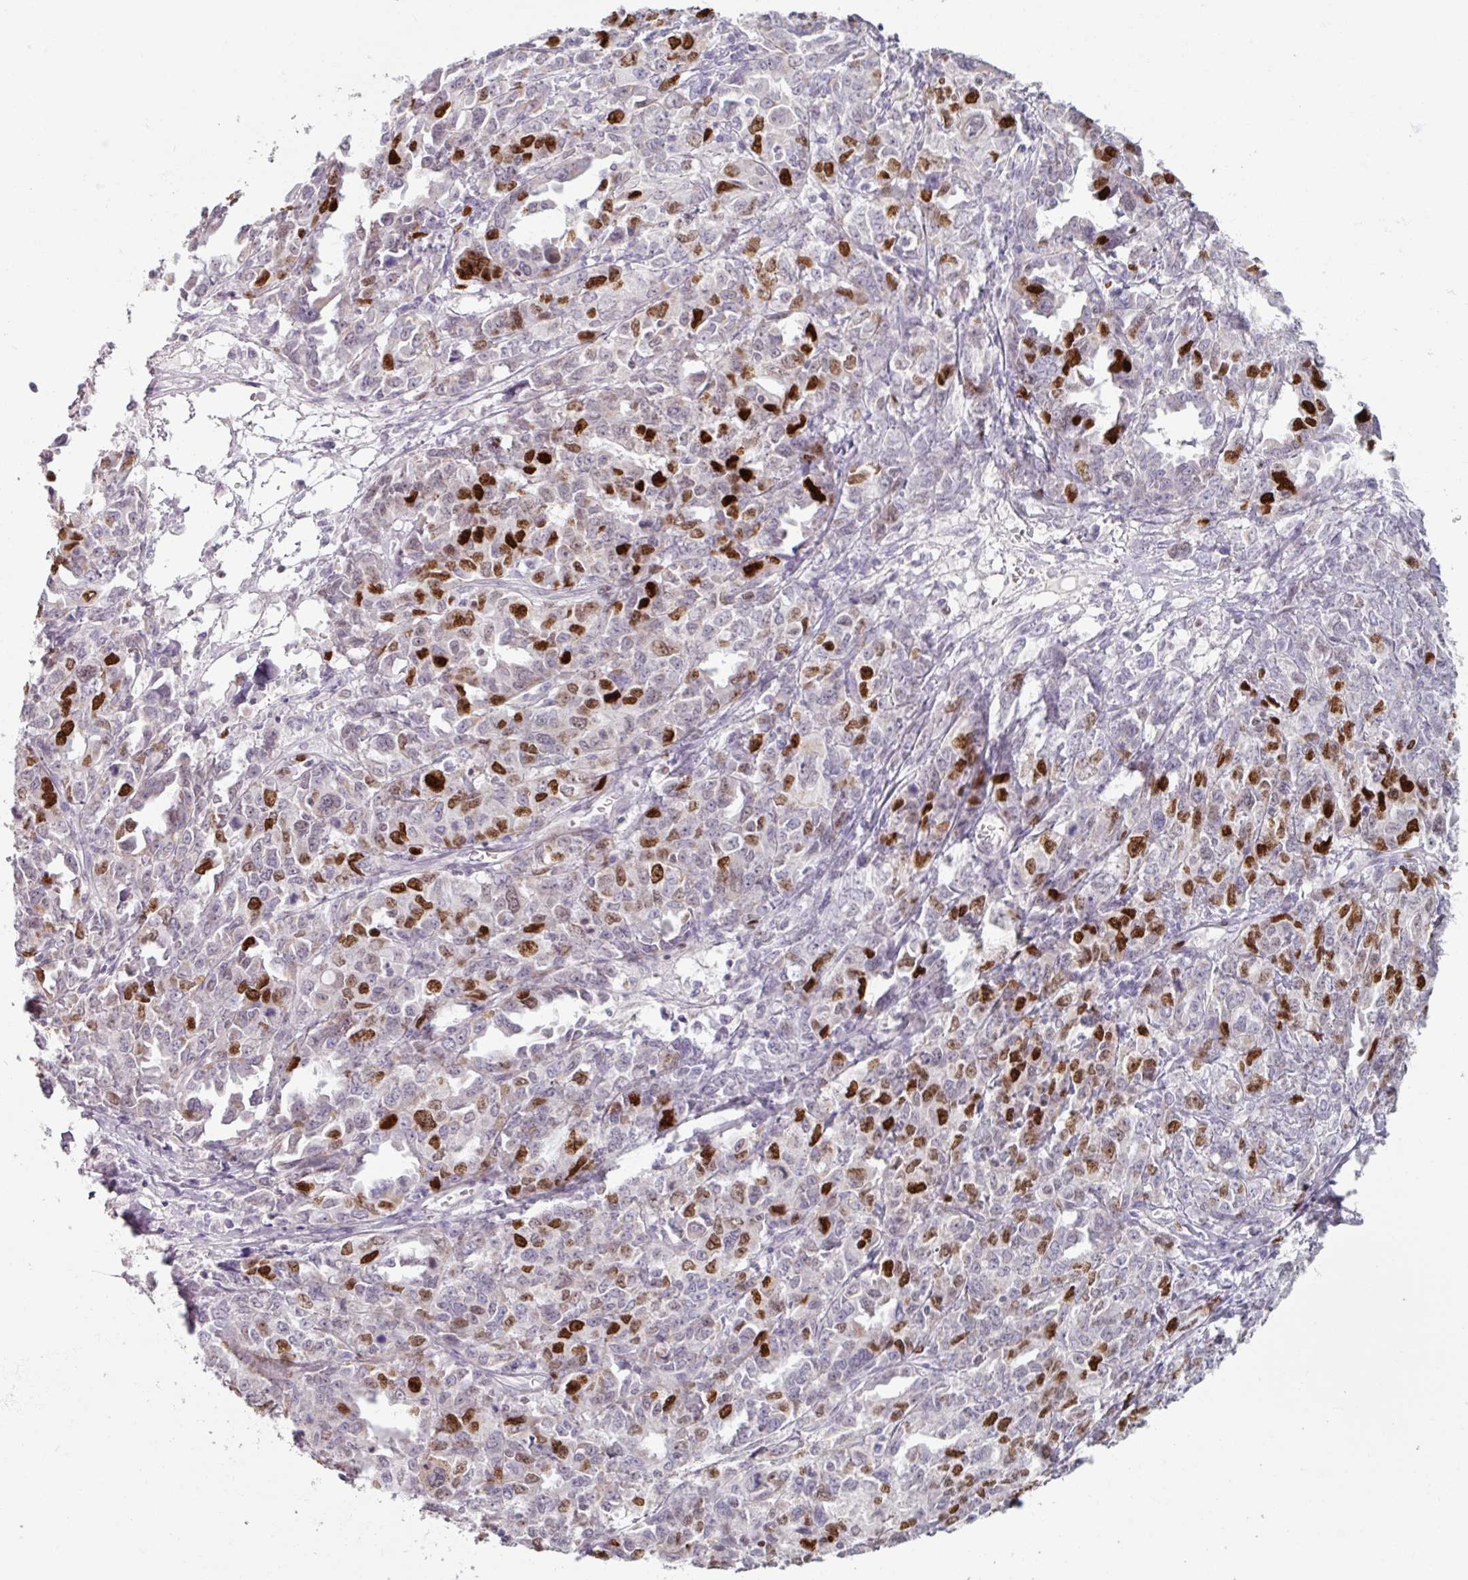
{"staining": {"intensity": "strong", "quantity": "25%-75%", "location": "nuclear"}, "tissue": "ovarian cancer", "cell_type": "Tumor cells", "image_type": "cancer", "snomed": [{"axis": "morphology", "description": "Adenocarcinoma, NOS"}, {"axis": "morphology", "description": "Carcinoma, endometroid"}, {"axis": "topography", "description": "Ovary"}], "caption": "A high-resolution photomicrograph shows IHC staining of ovarian adenocarcinoma, which displays strong nuclear staining in approximately 25%-75% of tumor cells. The staining is performed using DAB brown chromogen to label protein expression. The nuclei are counter-stained blue using hematoxylin.", "gene": "ATAD2", "patient": {"sex": "female", "age": 72}}